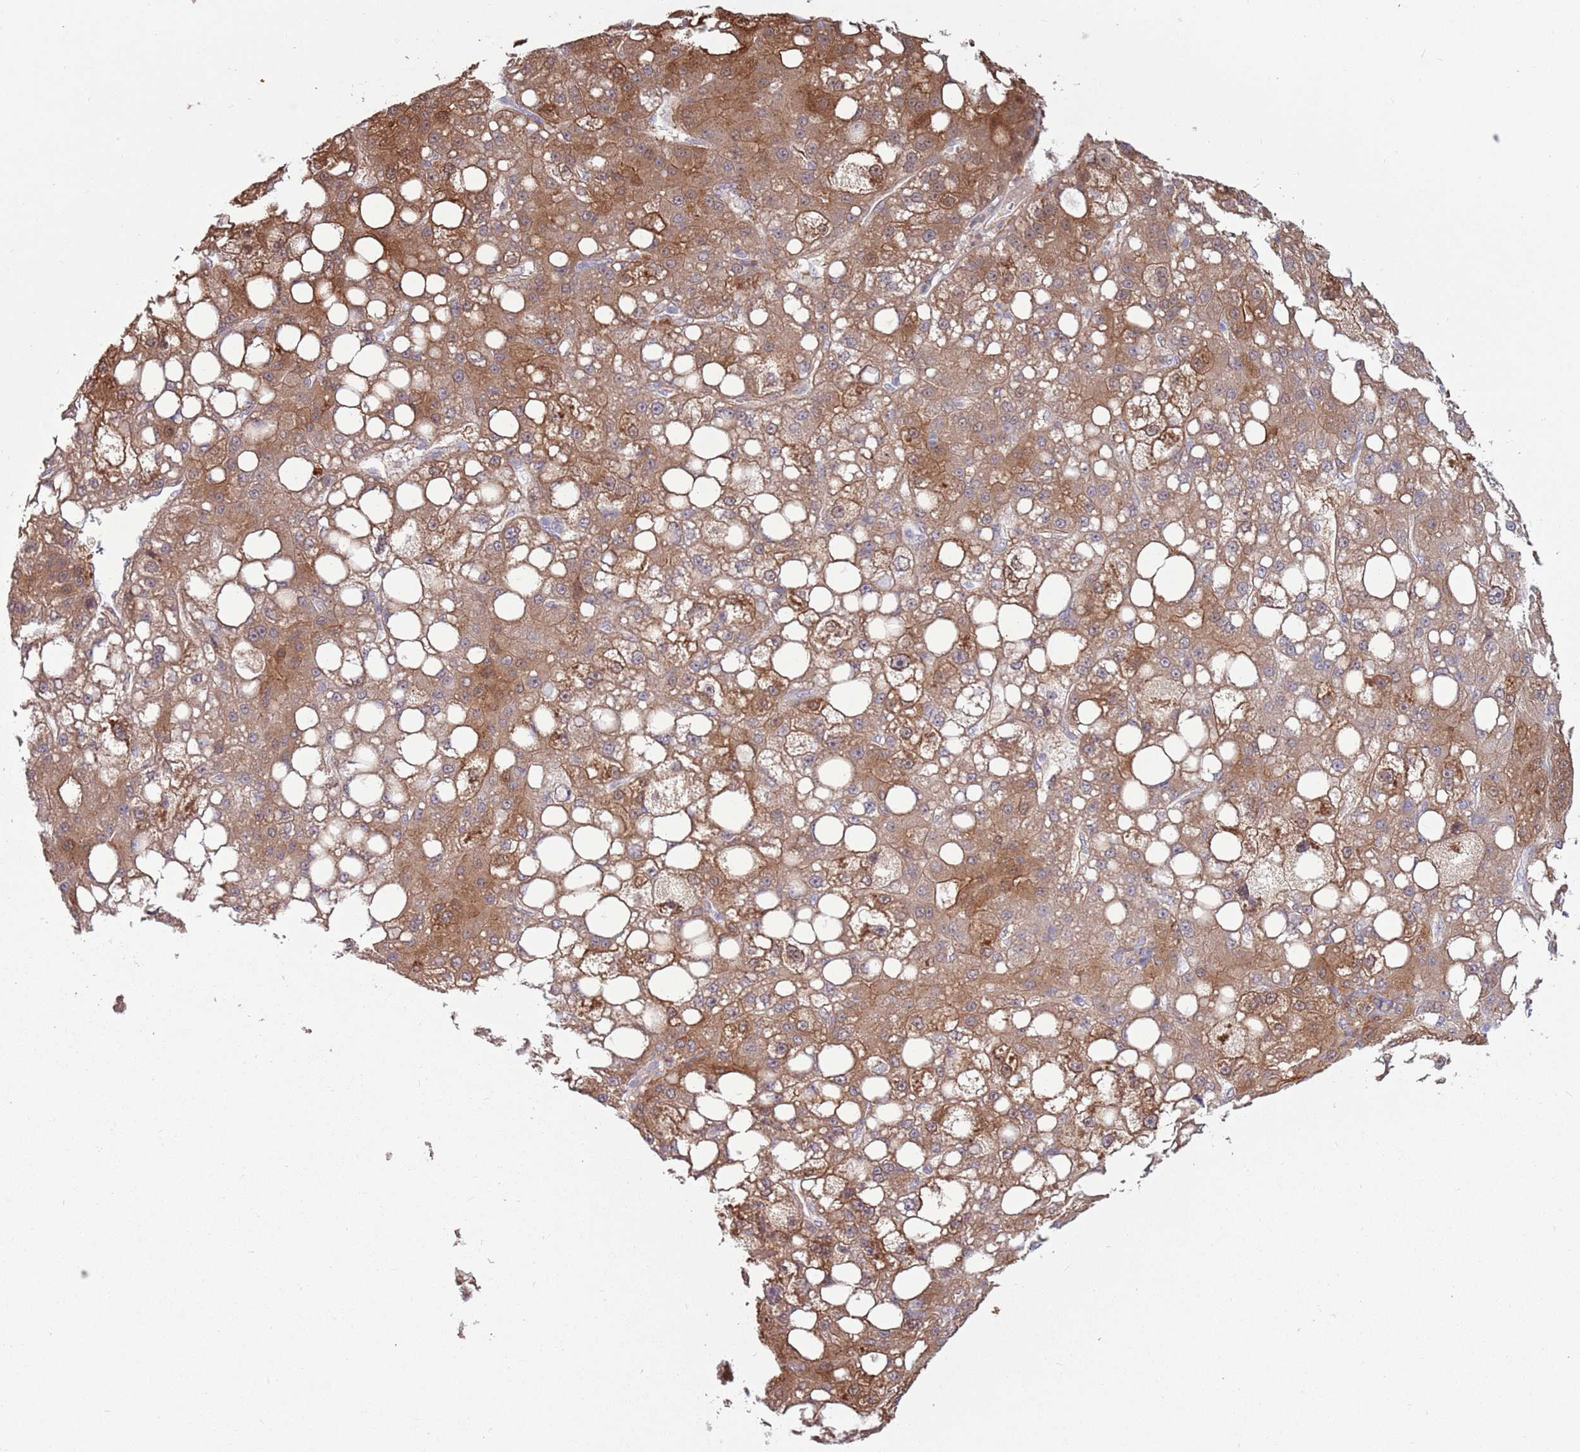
{"staining": {"intensity": "moderate", "quantity": ">75%", "location": "cytoplasmic/membranous"}, "tissue": "liver cancer", "cell_type": "Tumor cells", "image_type": "cancer", "snomed": [{"axis": "morphology", "description": "Carcinoma, Hepatocellular, NOS"}, {"axis": "topography", "description": "Liver"}], "caption": "A histopathology image showing moderate cytoplasmic/membranous staining in about >75% of tumor cells in liver cancer (hepatocellular carcinoma), as visualized by brown immunohistochemical staining.", "gene": "CCDC150", "patient": {"sex": "male", "age": 67}}